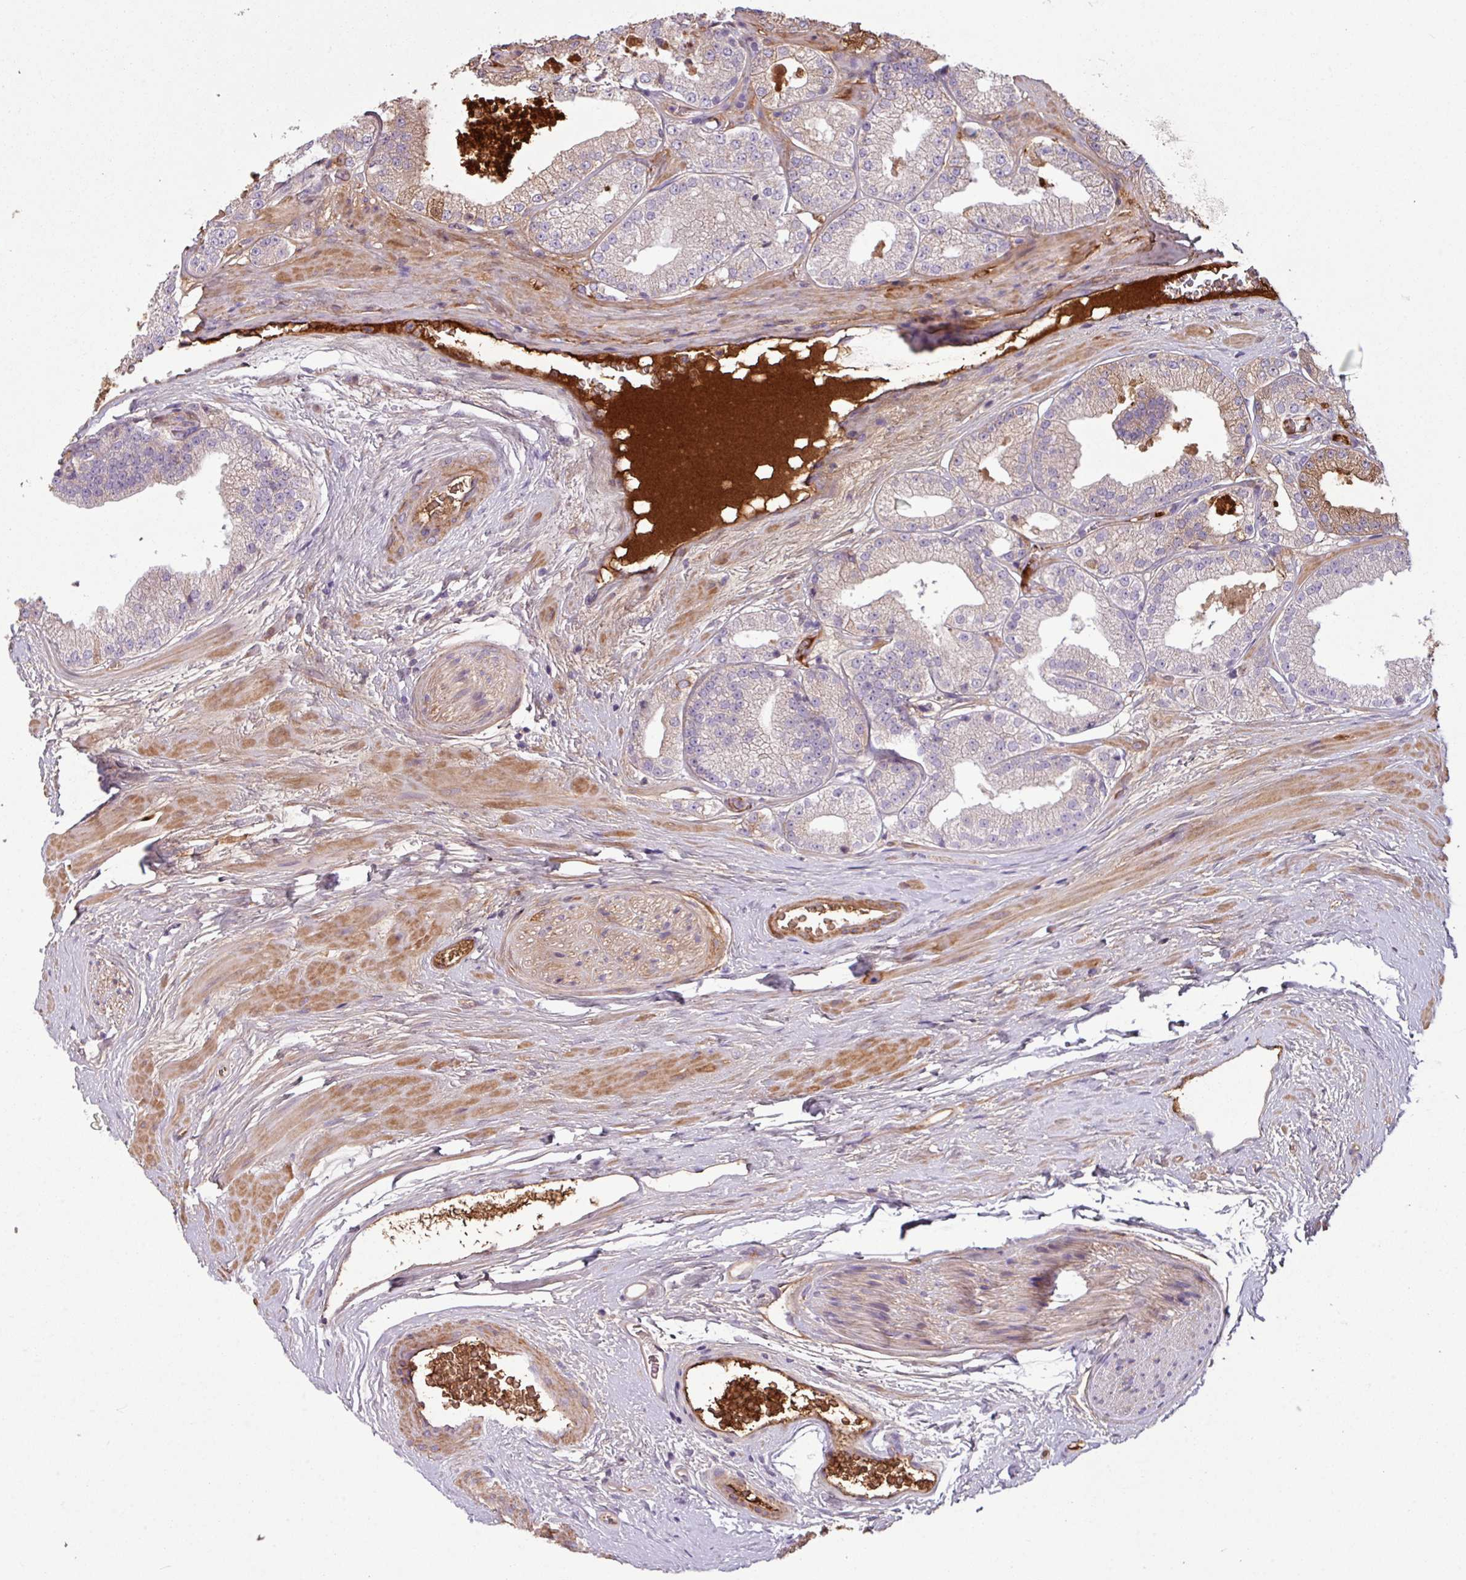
{"staining": {"intensity": "moderate", "quantity": "<25%", "location": "cytoplasmic/membranous"}, "tissue": "prostate cancer", "cell_type": "Tumor cells", "image_type": "cancer", "snomed": [{"axis": "morphology", "description": "Adenocarcinoma, High grade"}, {"axis": "topography", "description": "Prostate"}], "caption": "Immunohistochemistry (IHC) photomicrograph of neoplastic tissue: human prostate adenocarcinoma (high-grade) stained using IHC displays low levels of moderate protein expression localized specifically in the cytoplasmic/membranous of tumor cells, appearing as a cytoplasmic/membranous brown color.", "gene": "C4B", "patient": {"sex": "male", "age": 68}}